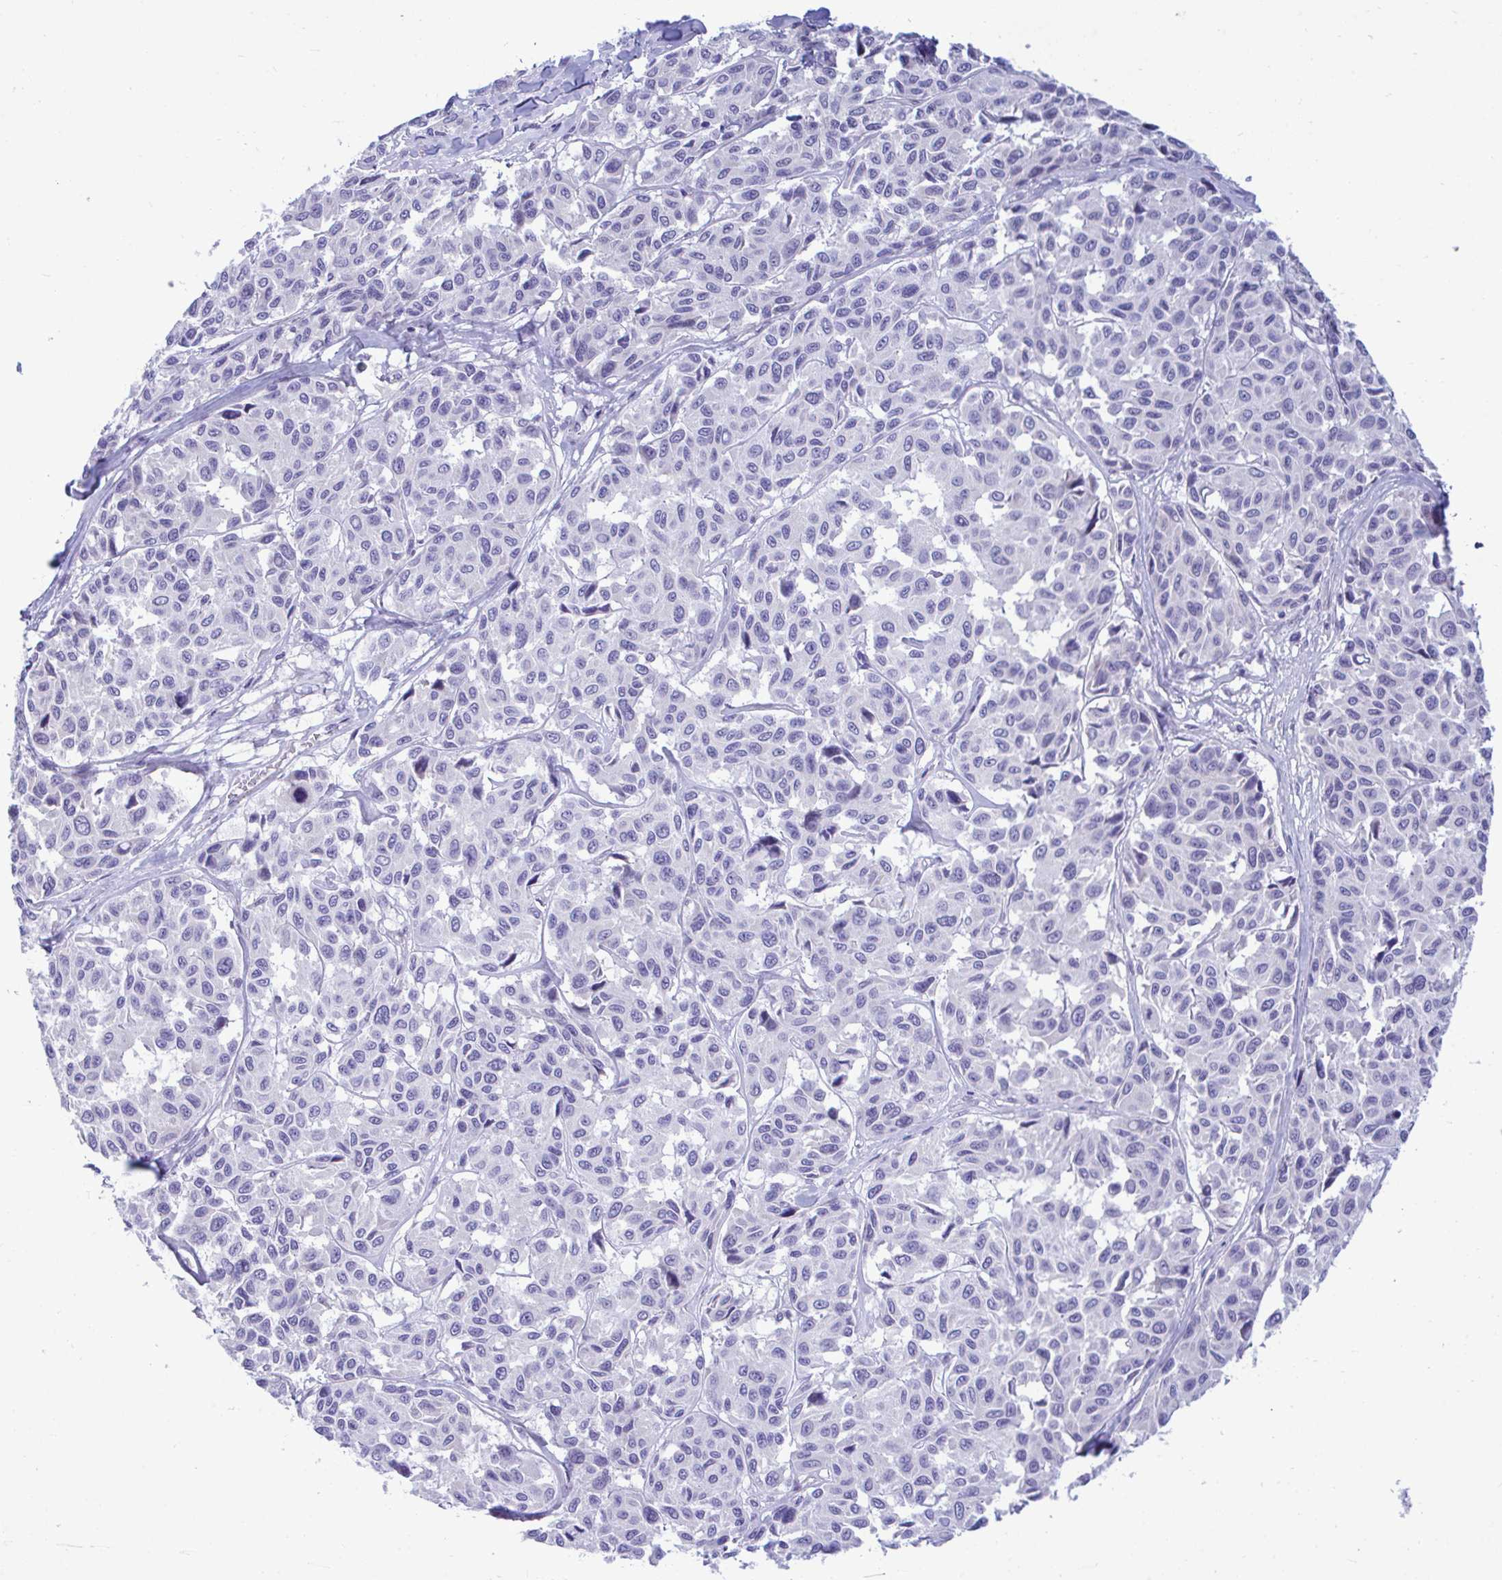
{"staining": {"intensity": "negative", "quantity": "none", "location": "none"}, "tissue": "melanoma", "cell_type": "Tumor cells", "image_type": "cancer", "snomed": [{"axis": "morphology", "description": "Malignant melanoma, NOS"}, {"axis": "topography", "description": "Skin"}], "caption": "DAB (3,3'-diaminobenzidine) immunohistochemical staining of human melanoma demonstrates no significant staining in tumor cells.", "gene": "SLC25A51", "patient": {"sex": "female", "age": 66}}